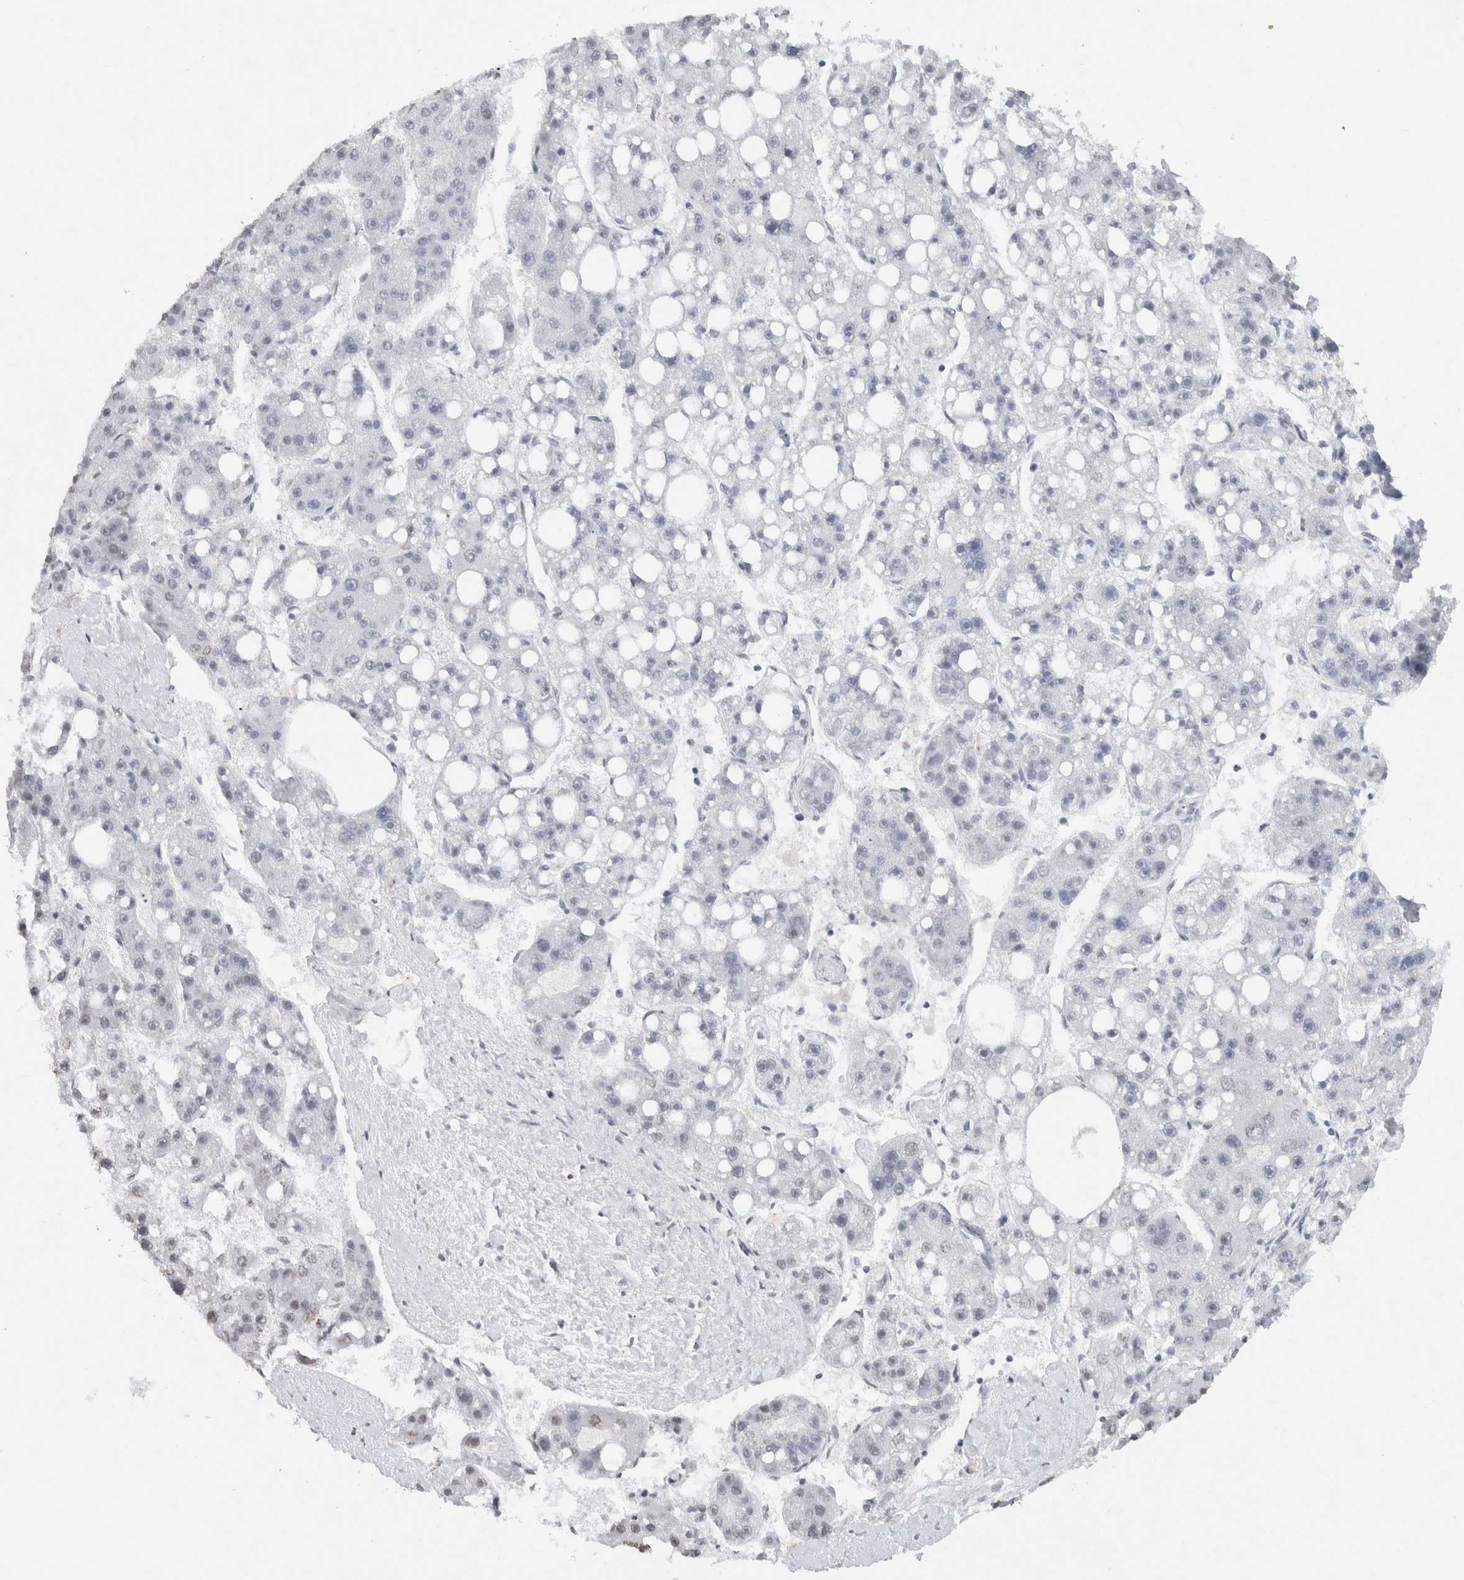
{"staining": {"intensity": "negative", "quantity": "none", "location": "none"}, "tissue": "liver cancer", "cell_type": "Tumor cells", "image_type": "cancer", "snomed": [{"axis": "morphology", "description": "Carcinoma, Hepatocellular, NOS"}, {"axis": "topography", "description": "Liver"}], "caption": "An IHC photomicrograph of liver cancer is shown. There is no staining in tumor cells of liver cancer.", "gene": "CNTN1", "patient": {"sex": "female", "age": 61}}